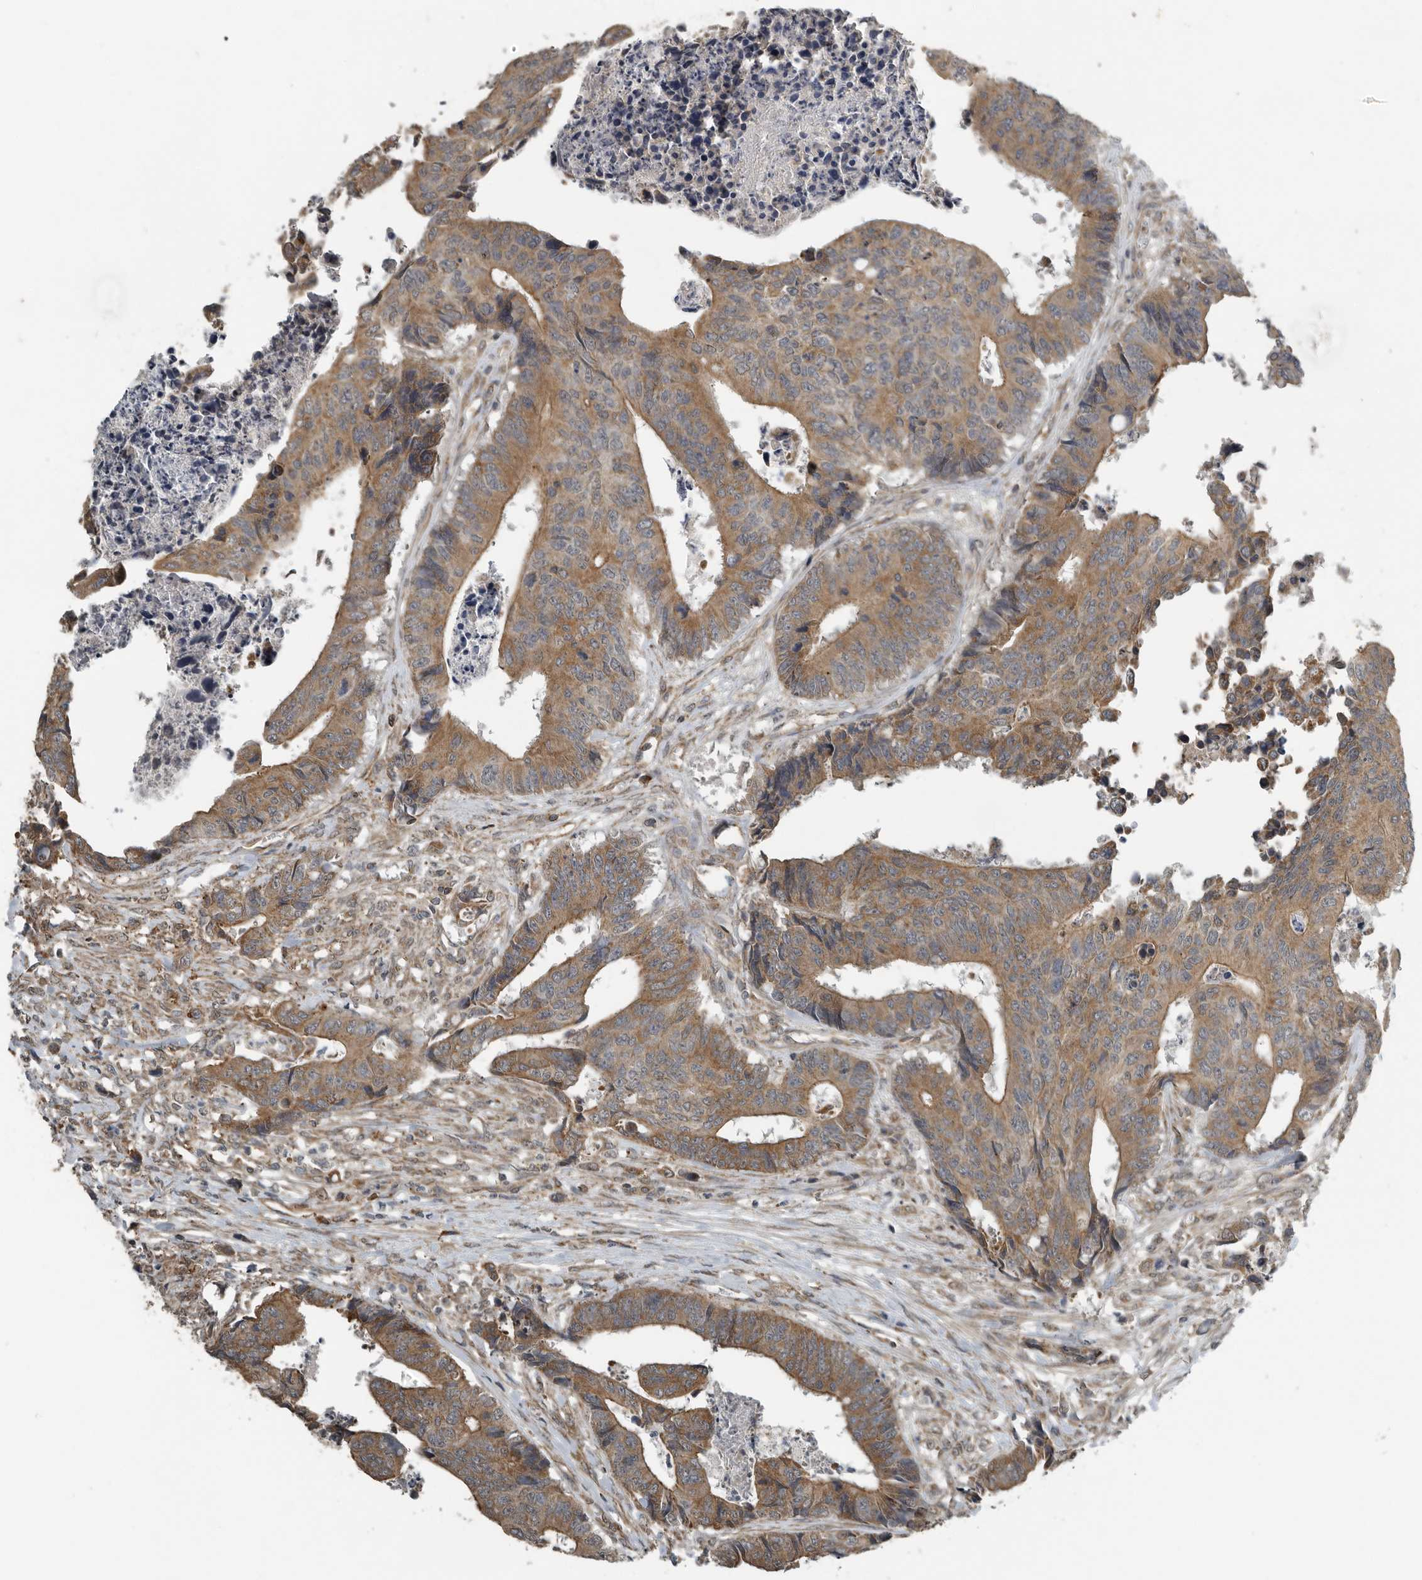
{"staining": {"intensity": "moderate", "quantity": ">75%", "location": "cytoplasmic/membranous"}, "tissue": "colorectal cancer", "cell_type": "Tumor cells", "image_type": "cancer", "snomed": [{"axis": "morphology", "description": "Adenocarcinoma, NOS"}, {"axis": "topography", "description": "Rectum"}], "caption": "This histopathology image displays immunohistochemistry (IHC) staining of human adenocarcinoma (colorectal), with medium moderate cytoplasmic/membranous expression in approximately >75% of tumor cells.", "gene": "AFAP1", "patient": {"sex": "male", "age": 84}}